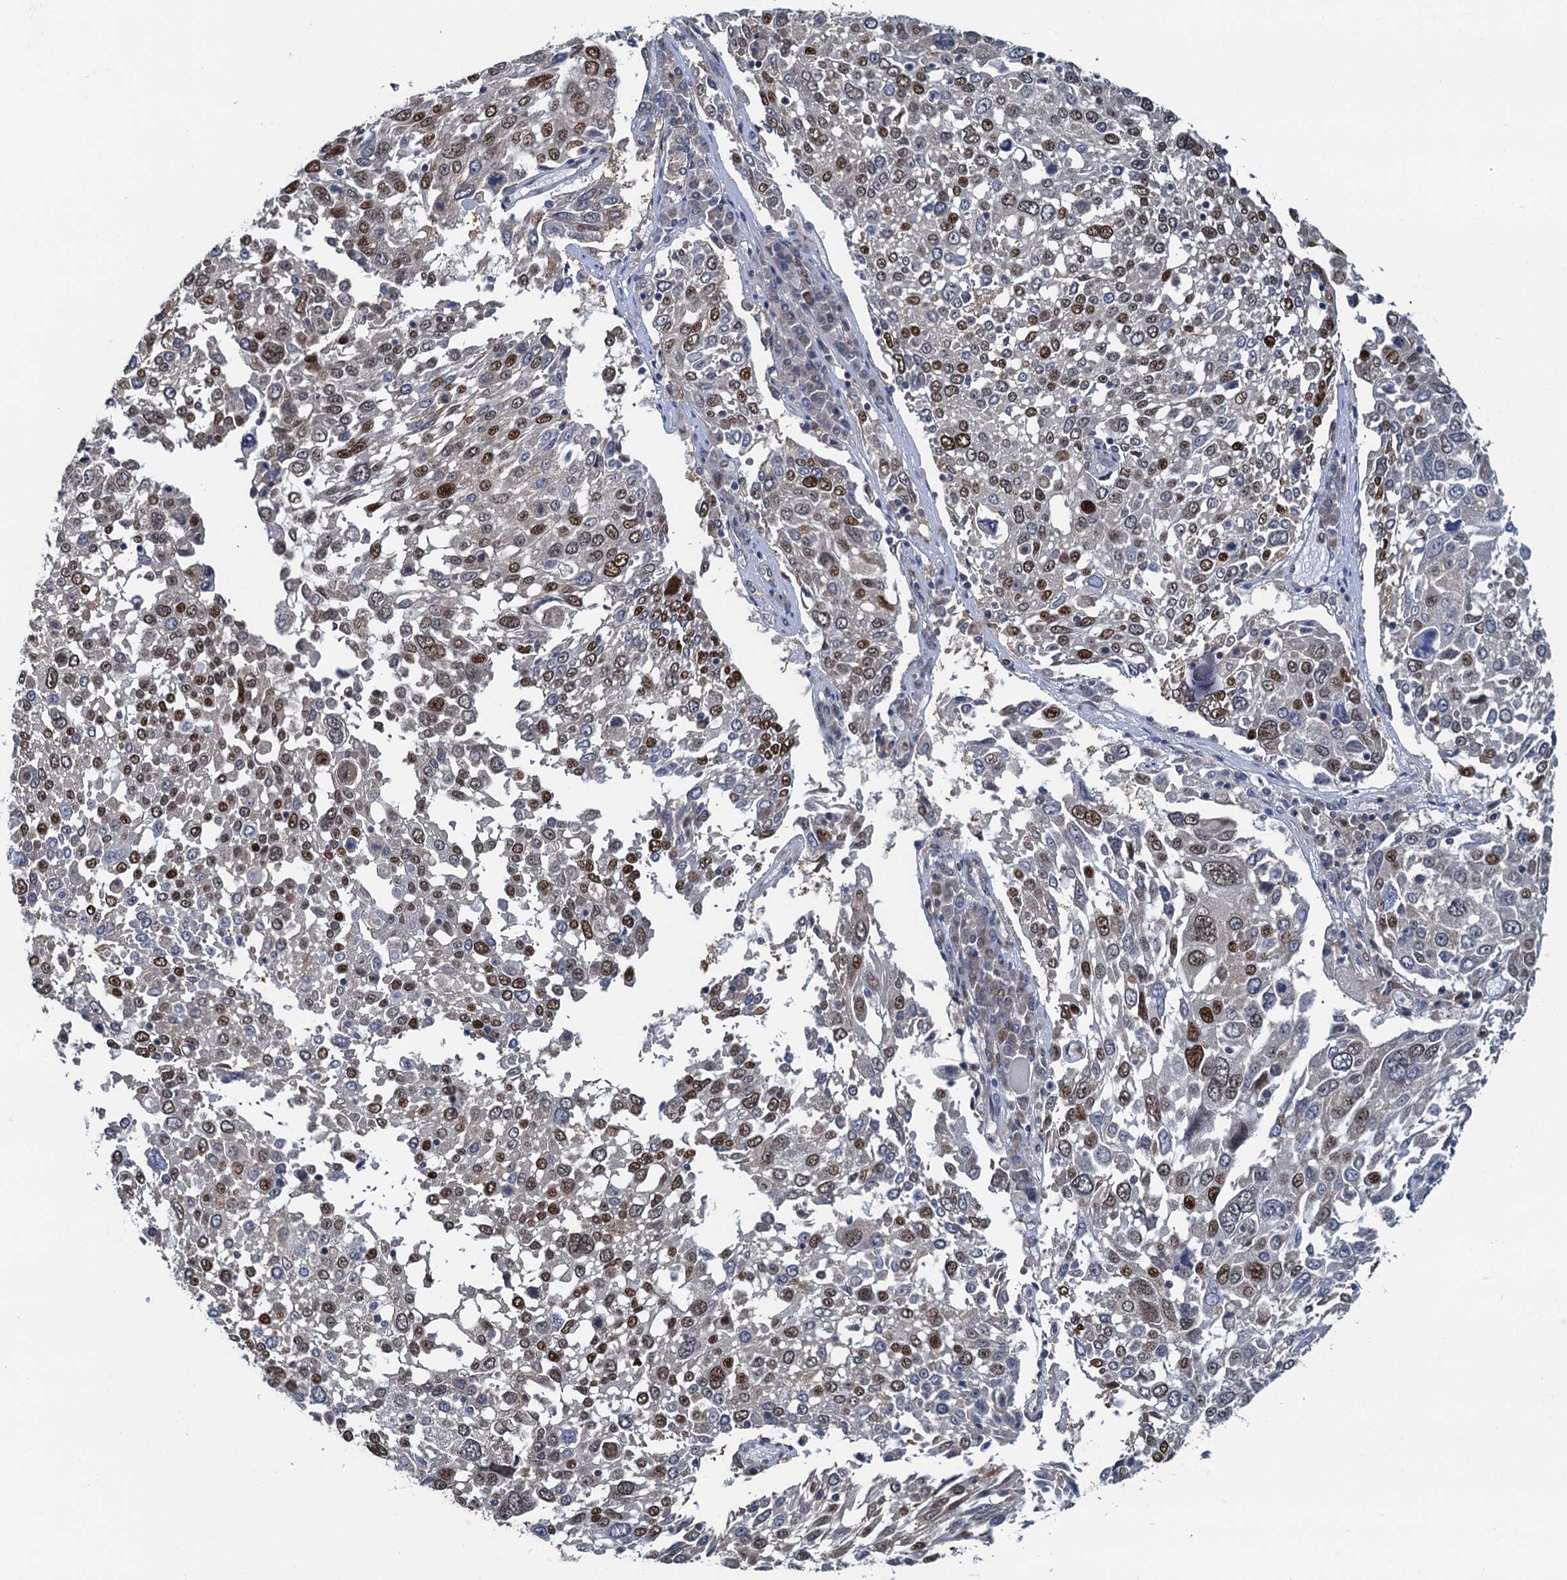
{"staining": {"intensity": "moderate", "quantity": "25%-75%", "location": "nuclear"}, "tissue": "lung cancer", "cell_type": "Tumor cells", "image_type": "cancer", "snomed": [{"axis": "morphology", "description": "Squamous cell carcinoma, NOS"}, {"axis": "topography", "description": "Lung"}], "caption": "Immunohistochemical staining of lung squamous cell carcinoma shows medium levels of moderate nuclear positivity in approximately 25%-75% of tumor cells. (DAB IHC, brown staining for protein, blue staining for nuclei).", "gene": "RNF125", "patient": {"sex": "male", "age": 65}}